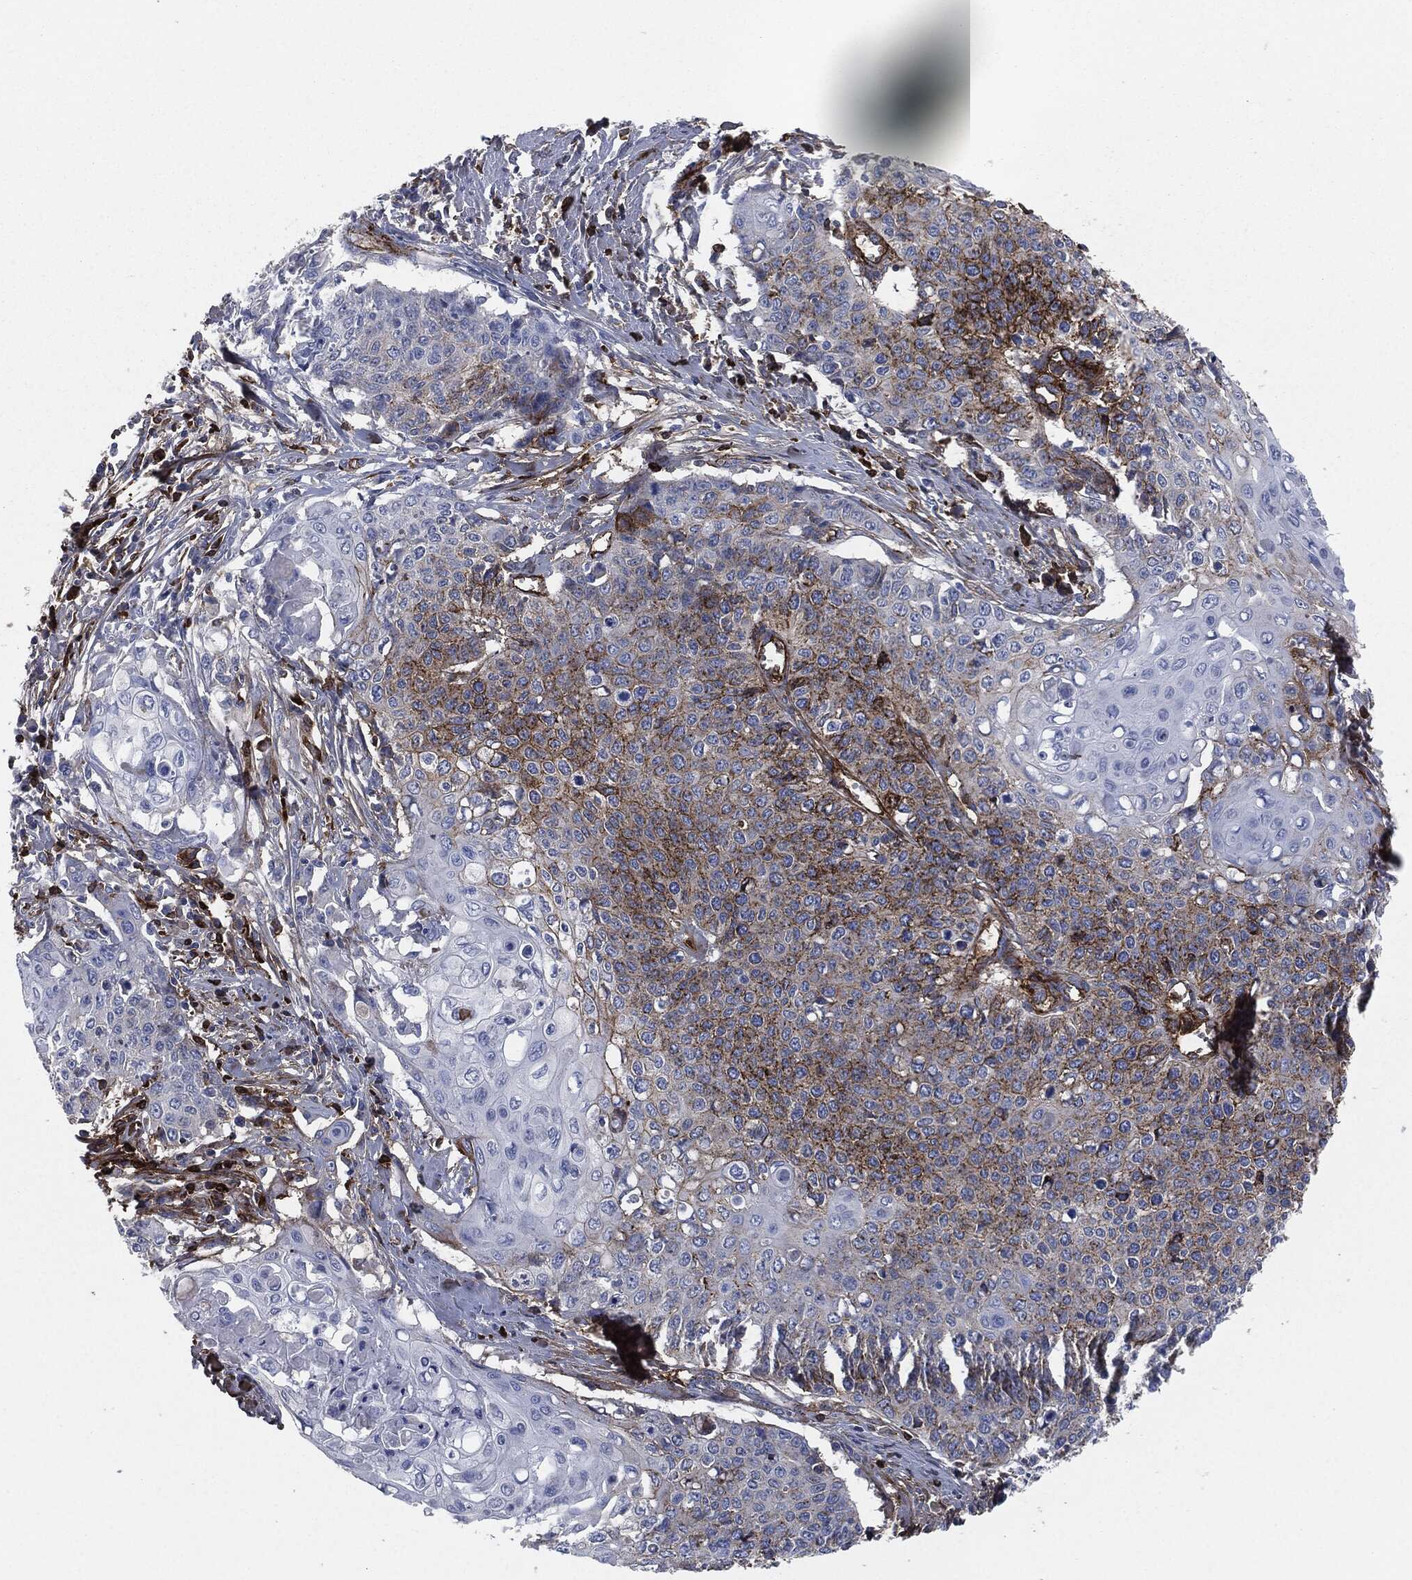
{"staining": {"intensity": "strong", "quantity": "<25%", "location": "cytoplasmic/membranous"}, "tissue": "cervical cancer", "cell_type": "Tumor cells", "image_type": "cancer", "snomed": [{"axis": "morphology", "description": "Squamous cell carcinoma, NOS"}, {"axis": "topography", "description": "Cervix"}], "caption": "This image reveals cervical squamous cell carcinoma stained with immunohistochemistry to label a protein in brown. The cytoplasmic/membranous of tumor cells show strong positivity for the protein. Nuclei are counter-stained blue.", "gene": "APOB", "patient": {"sex": "female", "age": 39}}